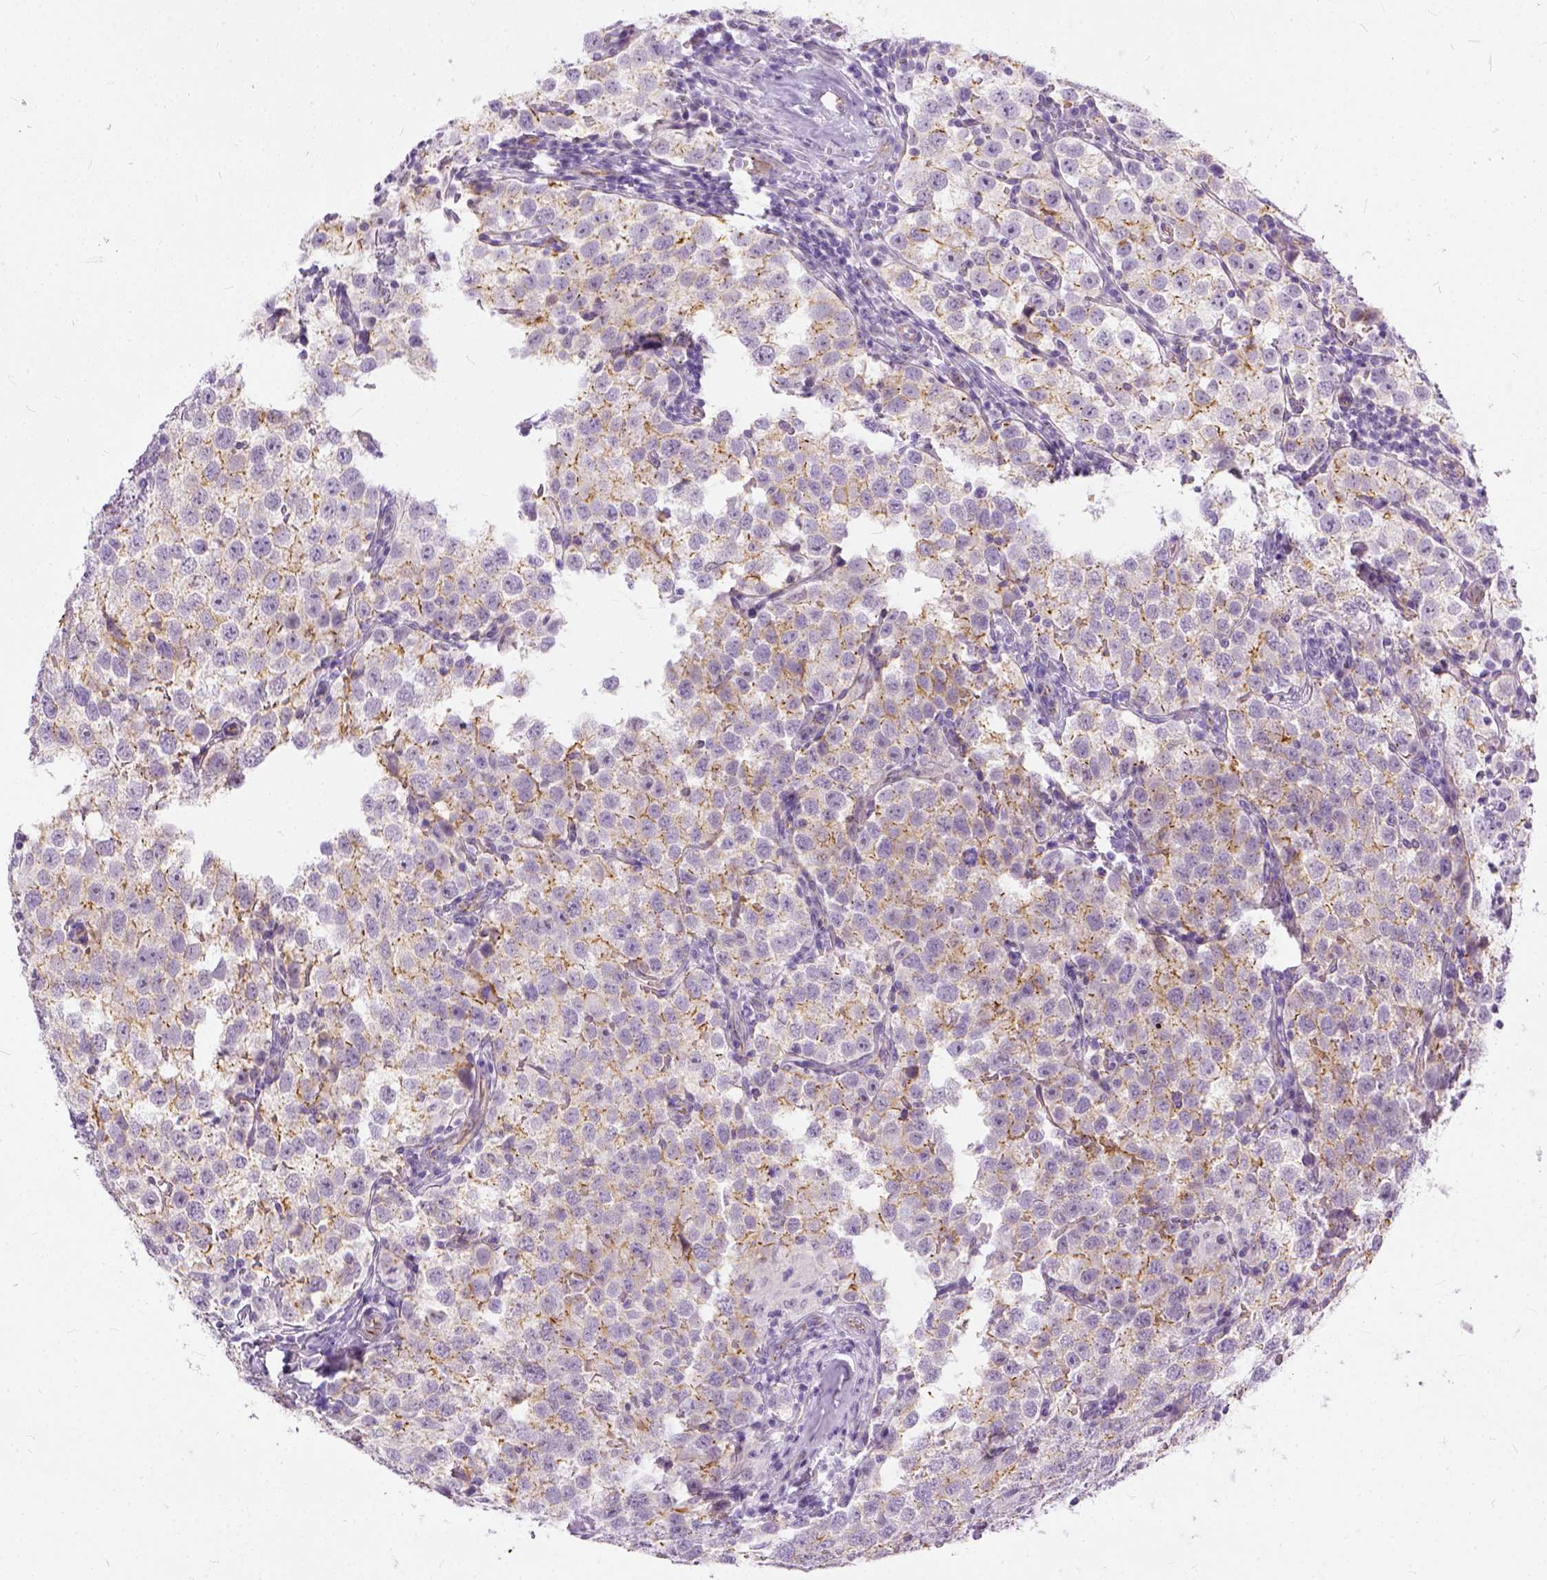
{"staining": {"intensity": "moderate", "quantity": "25%-75%", "location": "cytoplasmic/membranous"}, "tissue": "testis cancer", "cell_type": "Tumor cells", "image_type": "cancer", "snomed": [{"axis": "morphology", "description": "Seminoma, NOS"}, {"axis": "topography", "description": "Testis"}], "caption": "Brown immunohistochemical staining in human testis cancer shows moderate cytoplasmic/membranous staining in about 25%-75% of tumor cells.", "gene": "ADGRF1", "patient": {"sex": "male", "age": 37}}